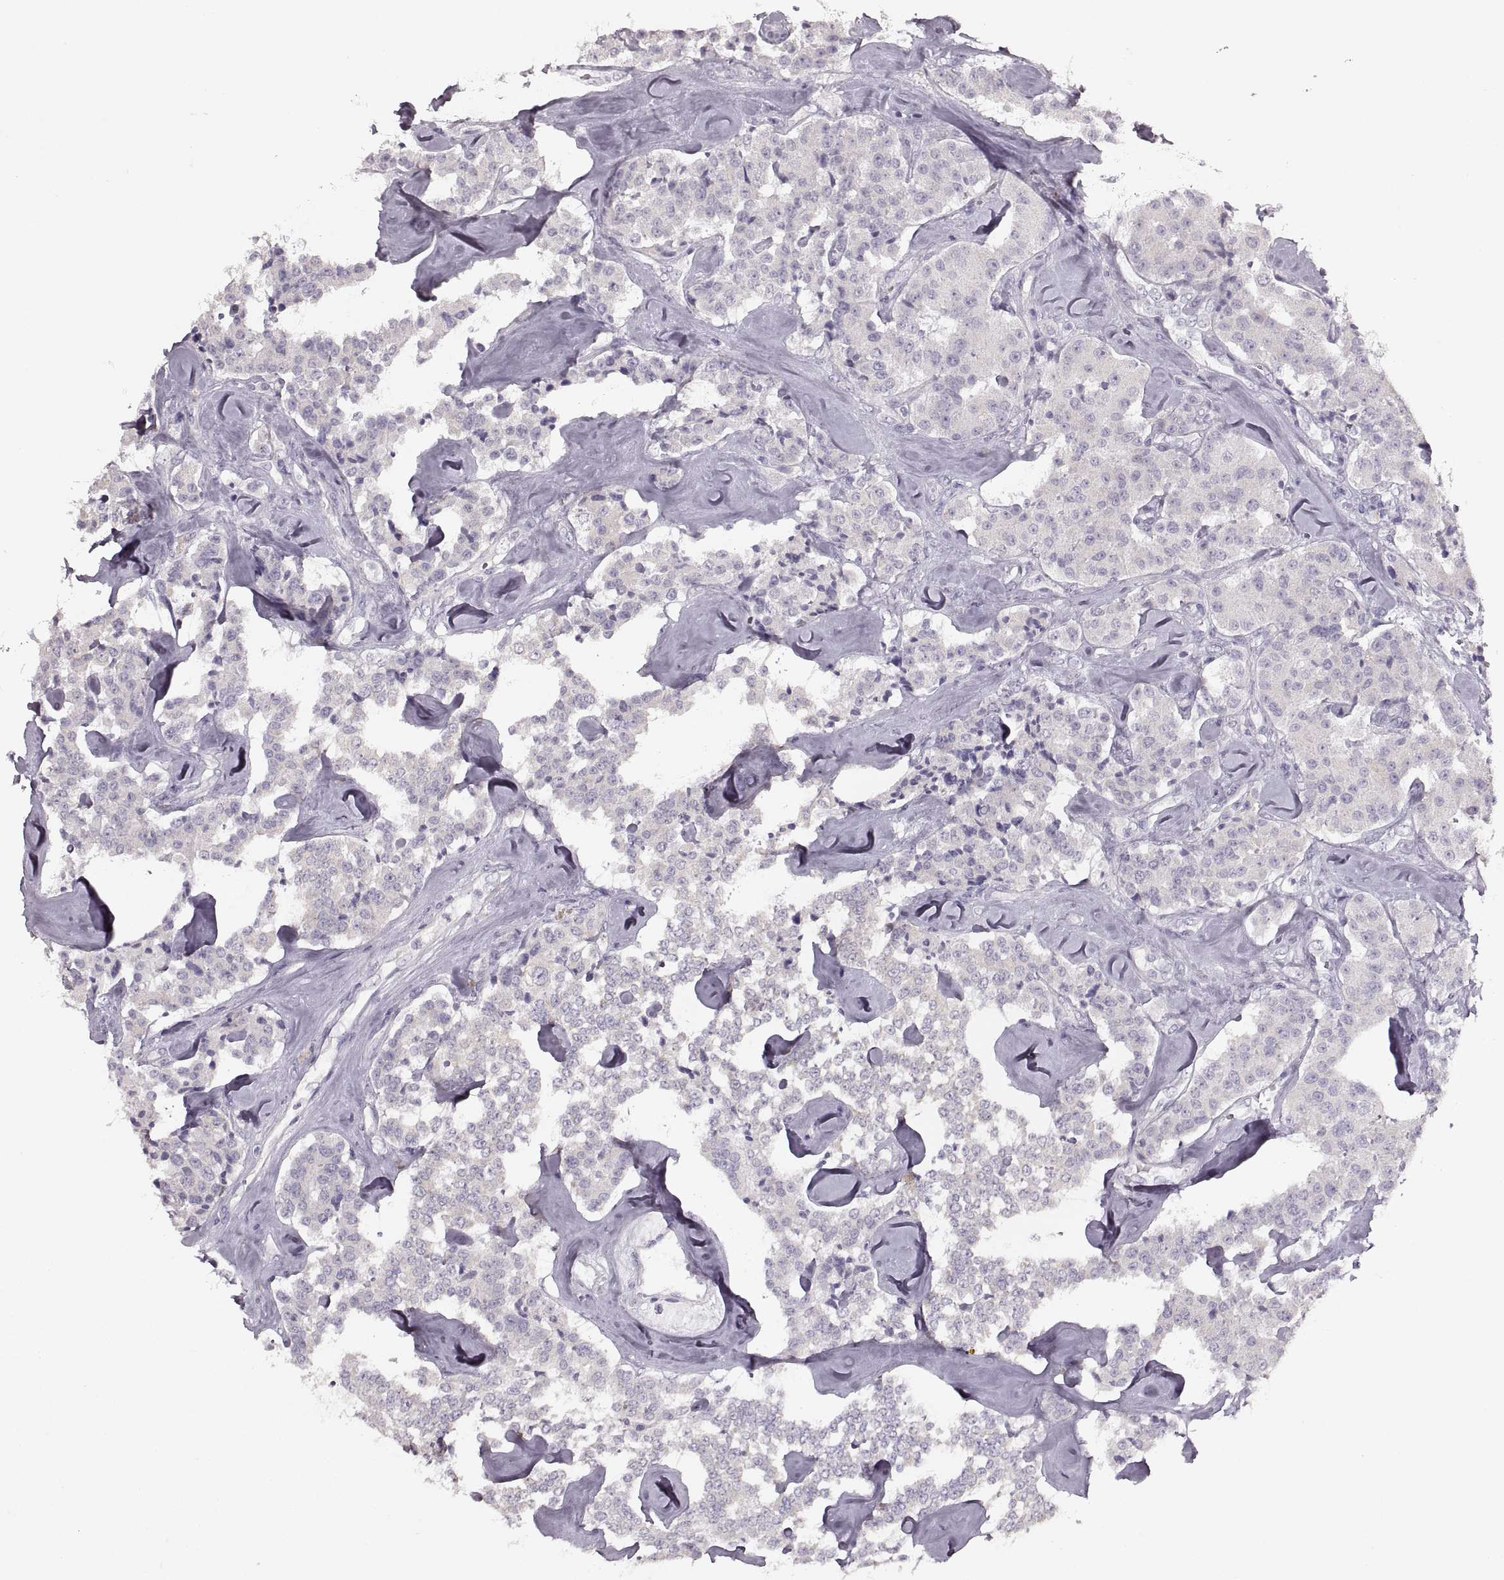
{"staining": {"intensity": "negative", "quantity": "none", "location": "none"}, "tissue": "carcinoid", "cell_type": "Tumor cells", "image_type": "cancer", "snomed": [{"axis": "morphology", "description": "Carcinoid, malignant, NOS"}, {"axis": "topography", "description": "Pancreas"}], "caption": "Immunohistochemistry image of malignant carcinoid stained for a protein (brown), which shows no expression in tumor cells.", "gene": "CNTN1", "patient": {"sex": "male", "age": 41}}